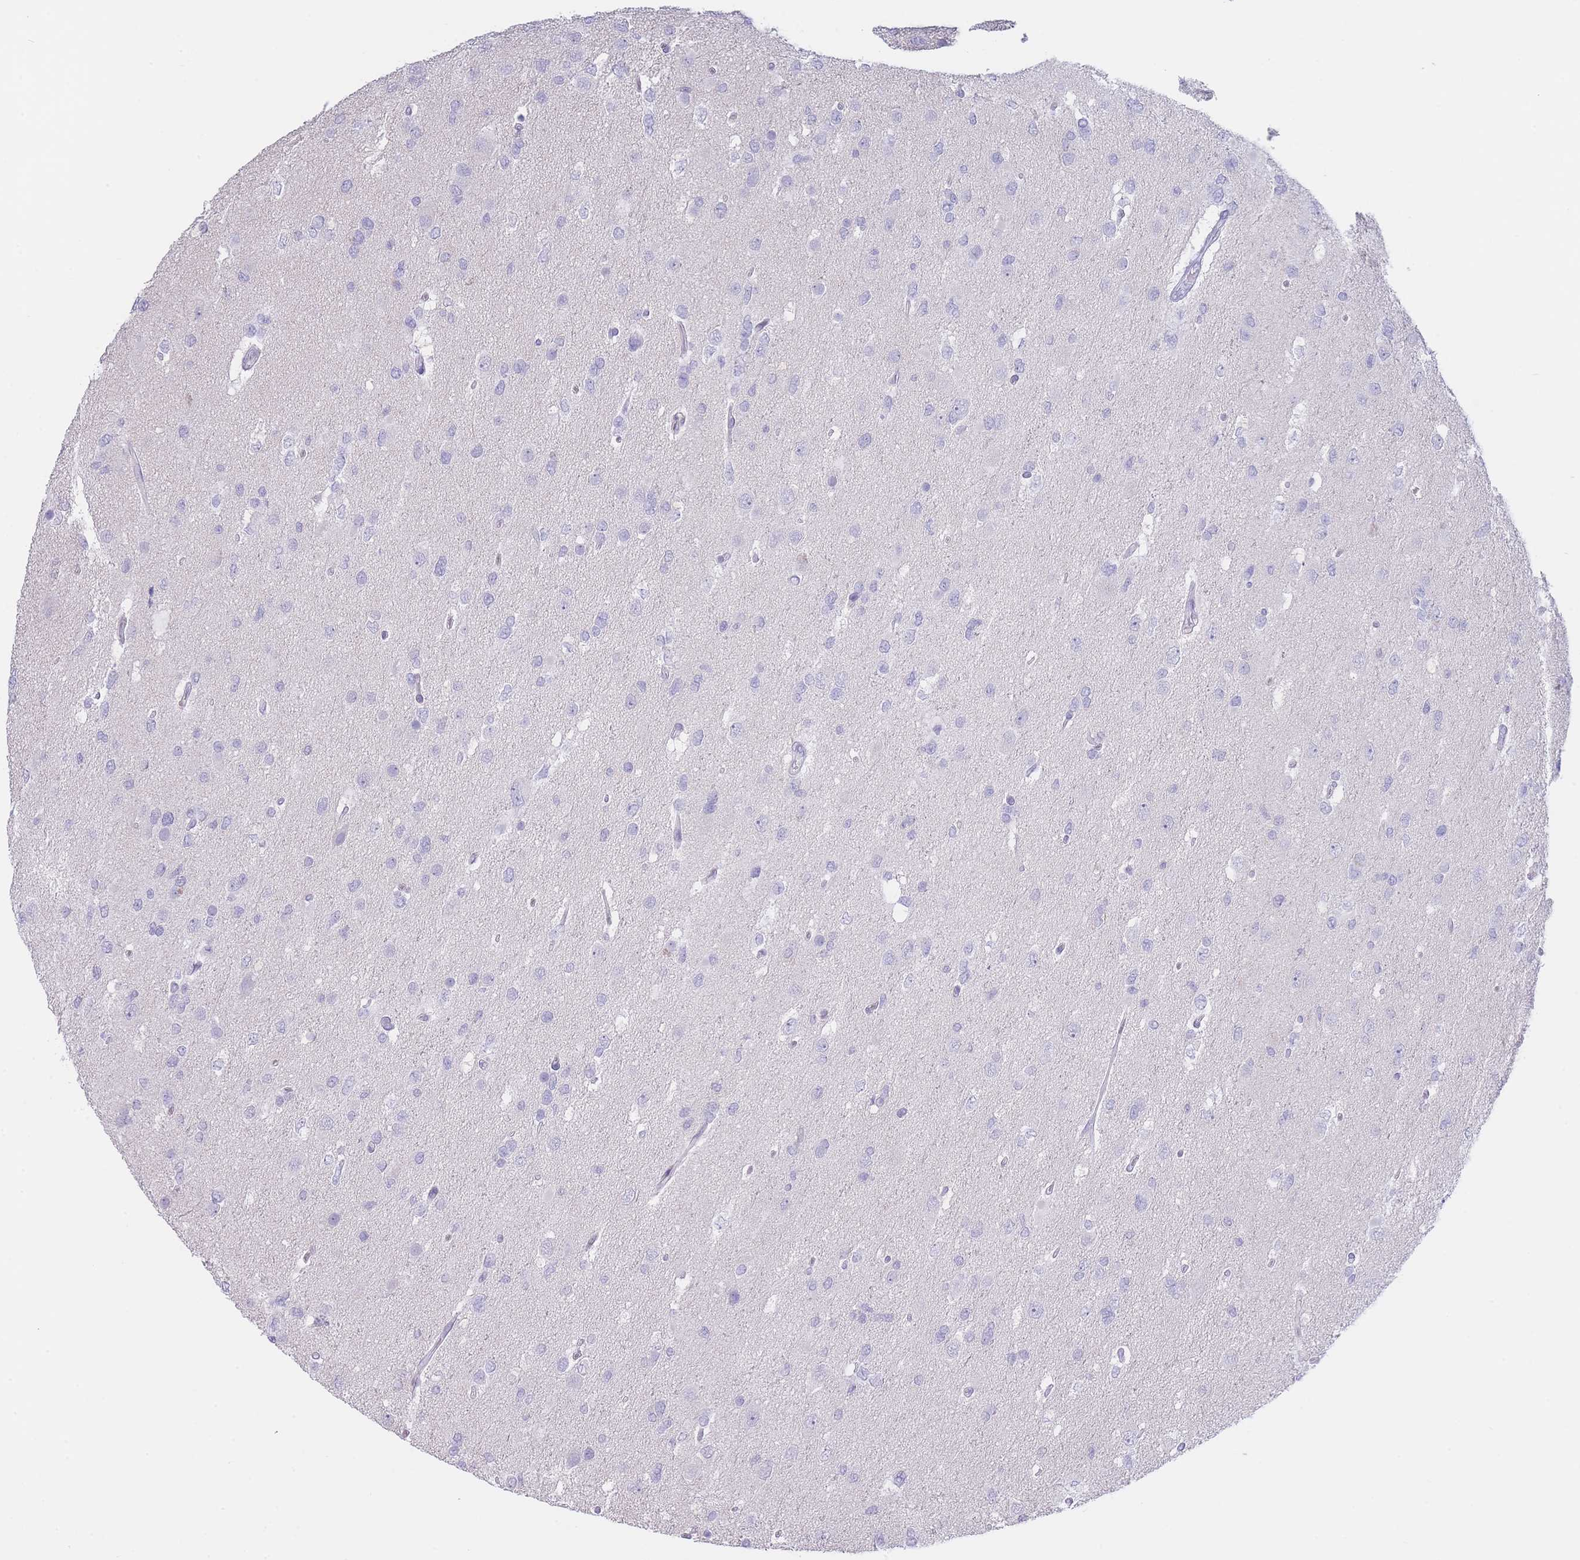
{"staining": {"intensity": "negative", "quantity": "none", "location": "none"}, "tissue": "glioma", "cell_type": "Tumor cells", "image_type": "cancer", "snomed": [{"axis": "morphology", "description": "Glioma, malignant, High grade"}, {"axis": "topography", "description": "Brain"}], "caption": "Protein analysis of malignant glioma (high-grade) demonstrates no significant expression in tumor cells. Nuclei are stained in blue.", "gene": "CD37", "patient": {"sex": "male", "age": 53}}